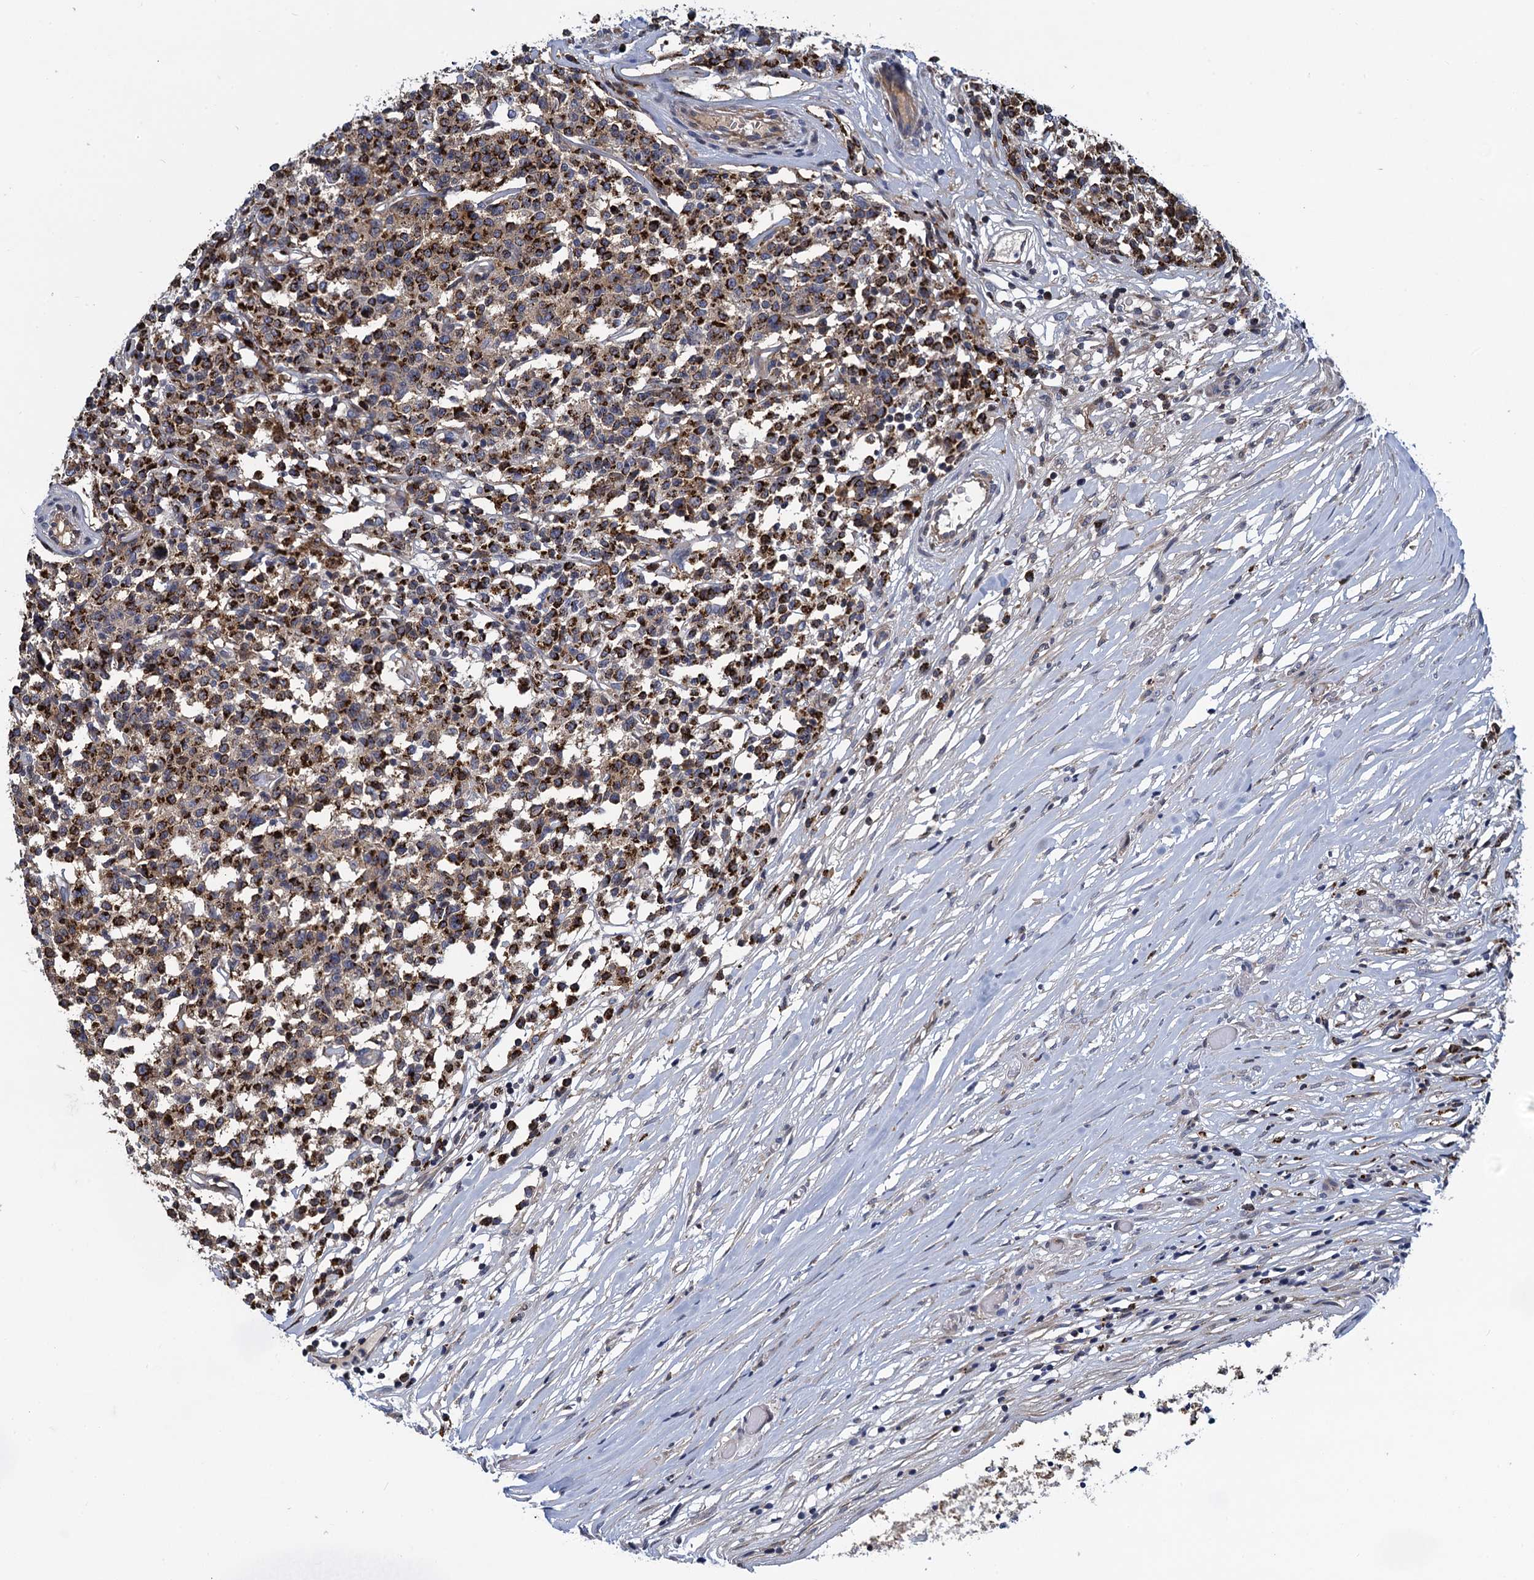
{"staining": {"intensity": "strong", "quantity": ">75%", "location": "cytoplasmic/membranous"}, "tissue": "lymphoma", "cell_type": "Tumor cells", "image_type": "cancer", "snomed": [{"axis": "morphology", "description": "Malignant lymphoma, non-Hodgkin's type, Low grade"}, {"axis": "topography", "description": "Small intestine"}], "caption": "The micrograph reveals a brown stain indicating the presence of a protein in the cytoplasmic/membranous of tumor cells in low-grade malignant lymphoma, non-Hodgkin's type.", "gene": "DNHD1", "patient": {"sex": "female", "age": 59}}